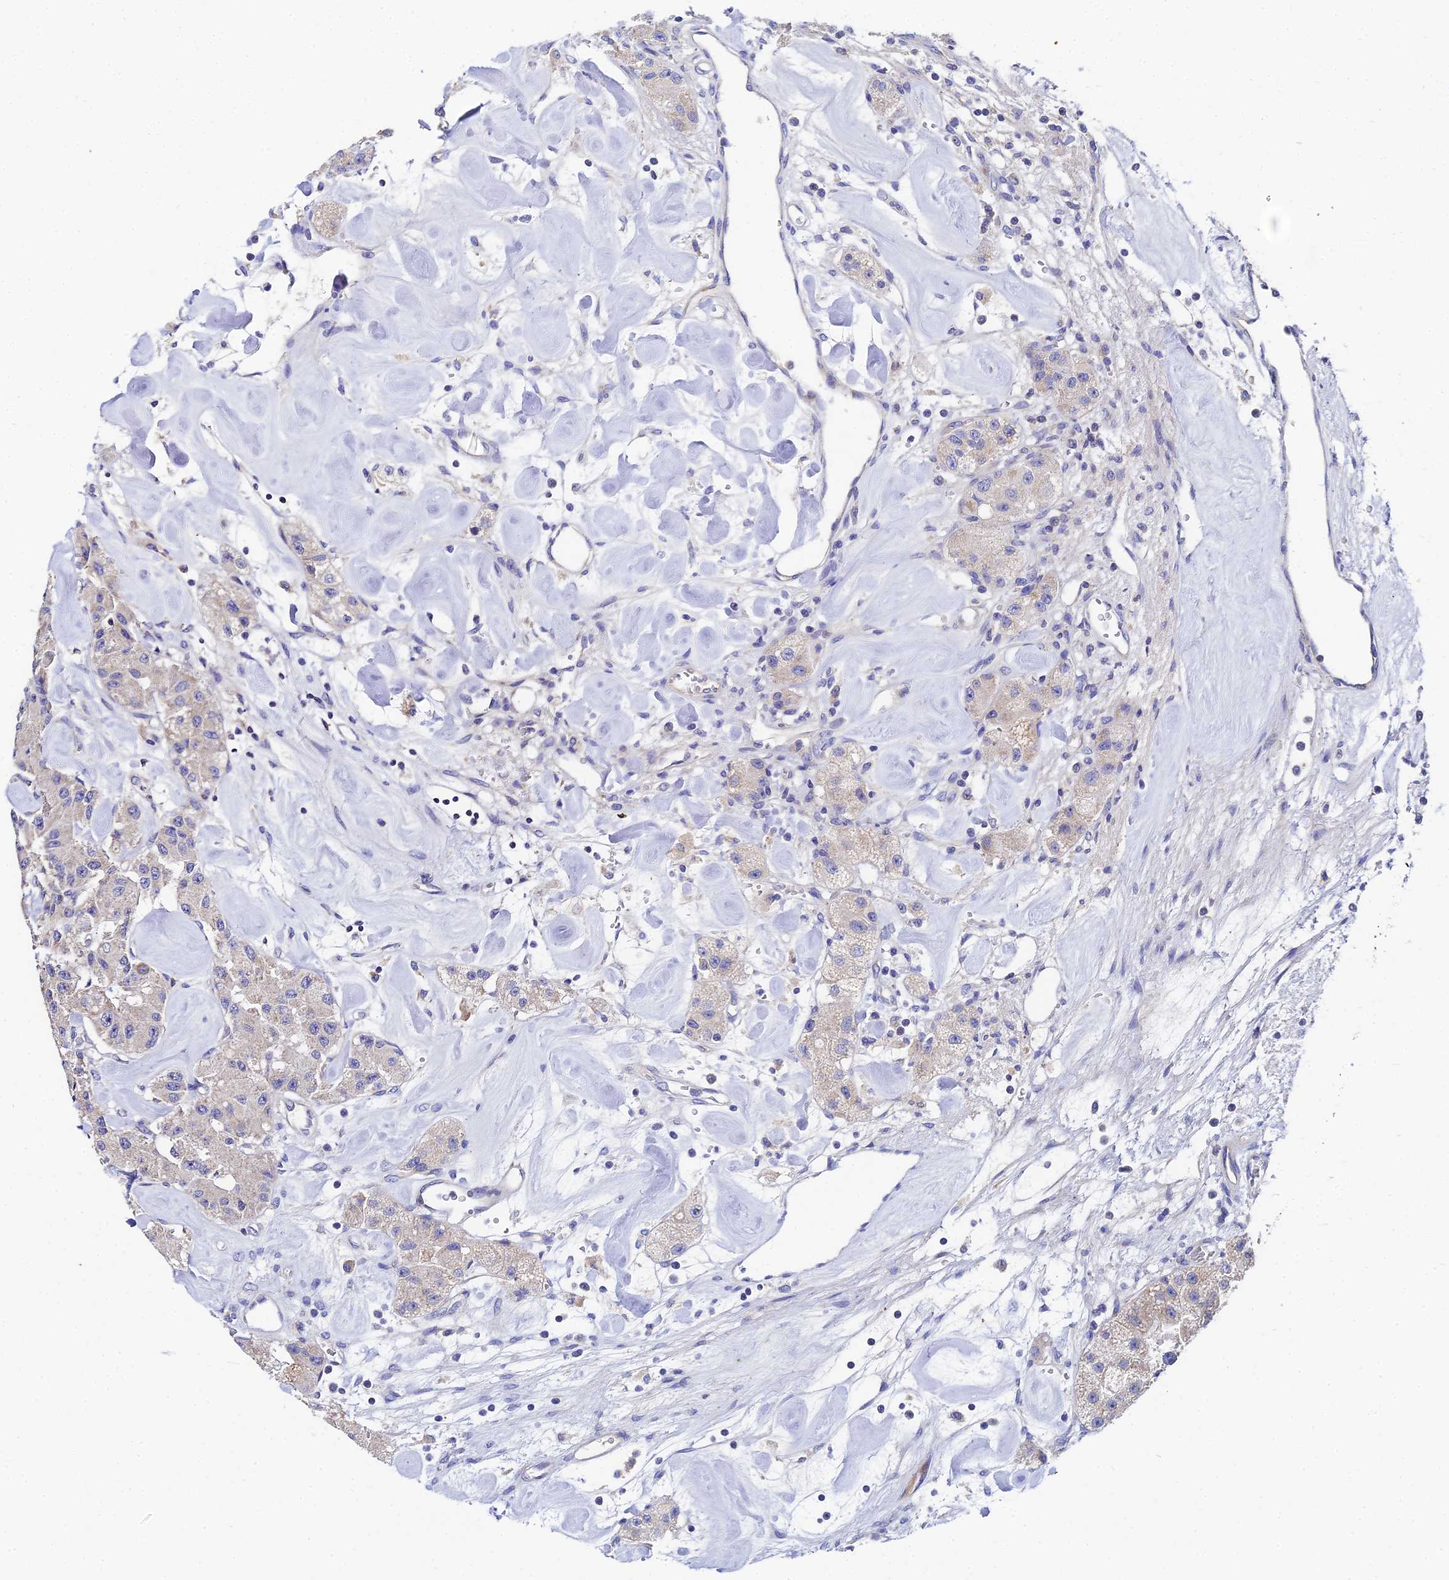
{"staining": {"intensity": "weak", "quantity": ">75%", "location": "cytoplasmic/membranous"}, "tissue": "carcinoid", "cell_type": "Tumor cells", "image_type": "cancer", "snomed": [{"axis": "morphology", "description": "Carcinoid, malignant, NOS"}, {"axis": "topography", "description": "Pancreas"}], "caption": "A histopathology image of human carcinoid stained for a protein displays weak cytoplasmic/membranous brown staining in tumor cells.", "gene": "UBE2L3", "patient": {"sex": "male", "age": 41}}